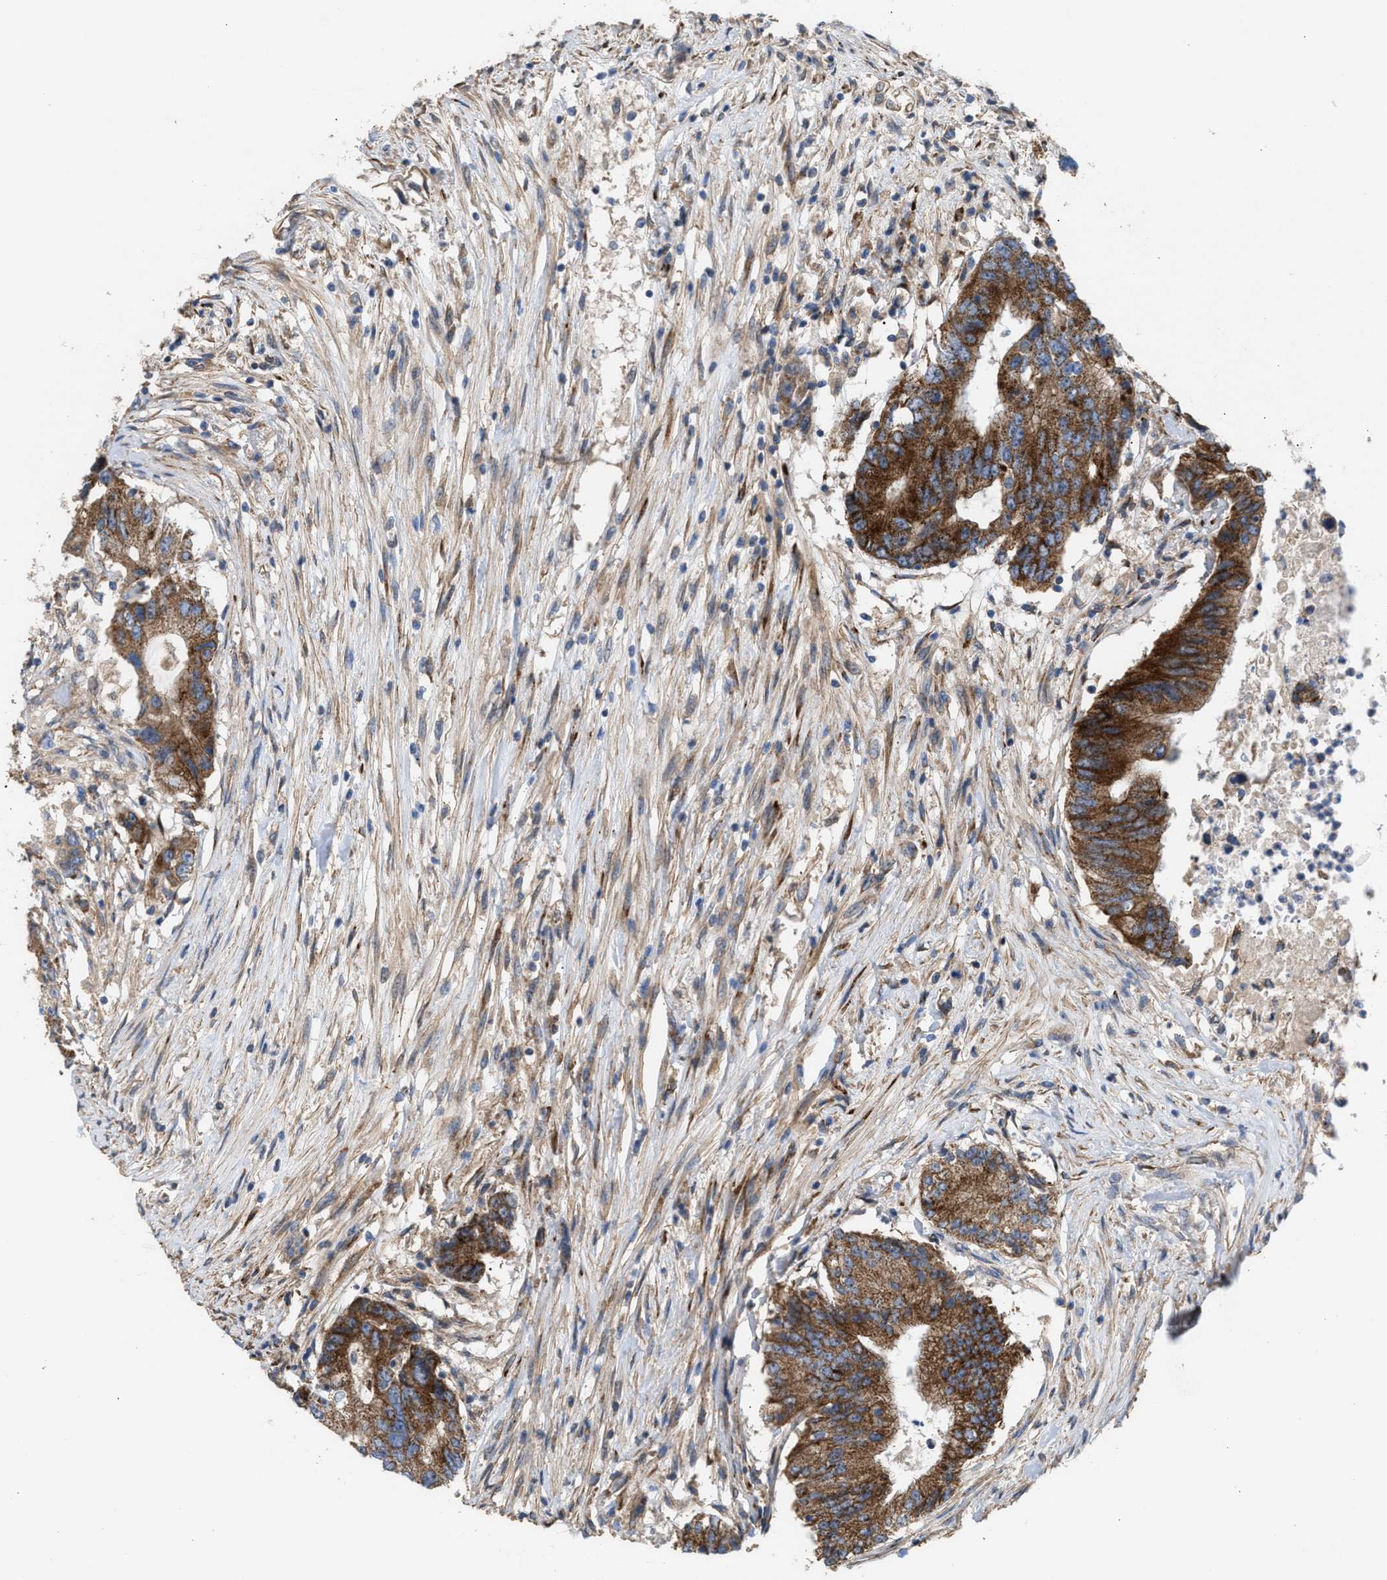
{"staining": {"intensity": "strong", "quantity": ">75%", "location": "cytoplasmic/membranous"}, "tissue": "colorectal cancer", "cell_type": "Tumor cells", "image_type": "cancer", "snomed": [{"axis": "morphology", "description": "Adenocarcinoma, NOS"}, {"axis": "topography", "description": "Colon"}], "caption": "Protein expression analysis of human colorectal cancer (adenocarcinoma) reveals strong cytoplasmic/membranous expression in about >75% of tumor cells. (IHC, brightfield microscopy, high magnification).", "gene": "OXSM", "patient": {"sex": "female", "age": 77}}